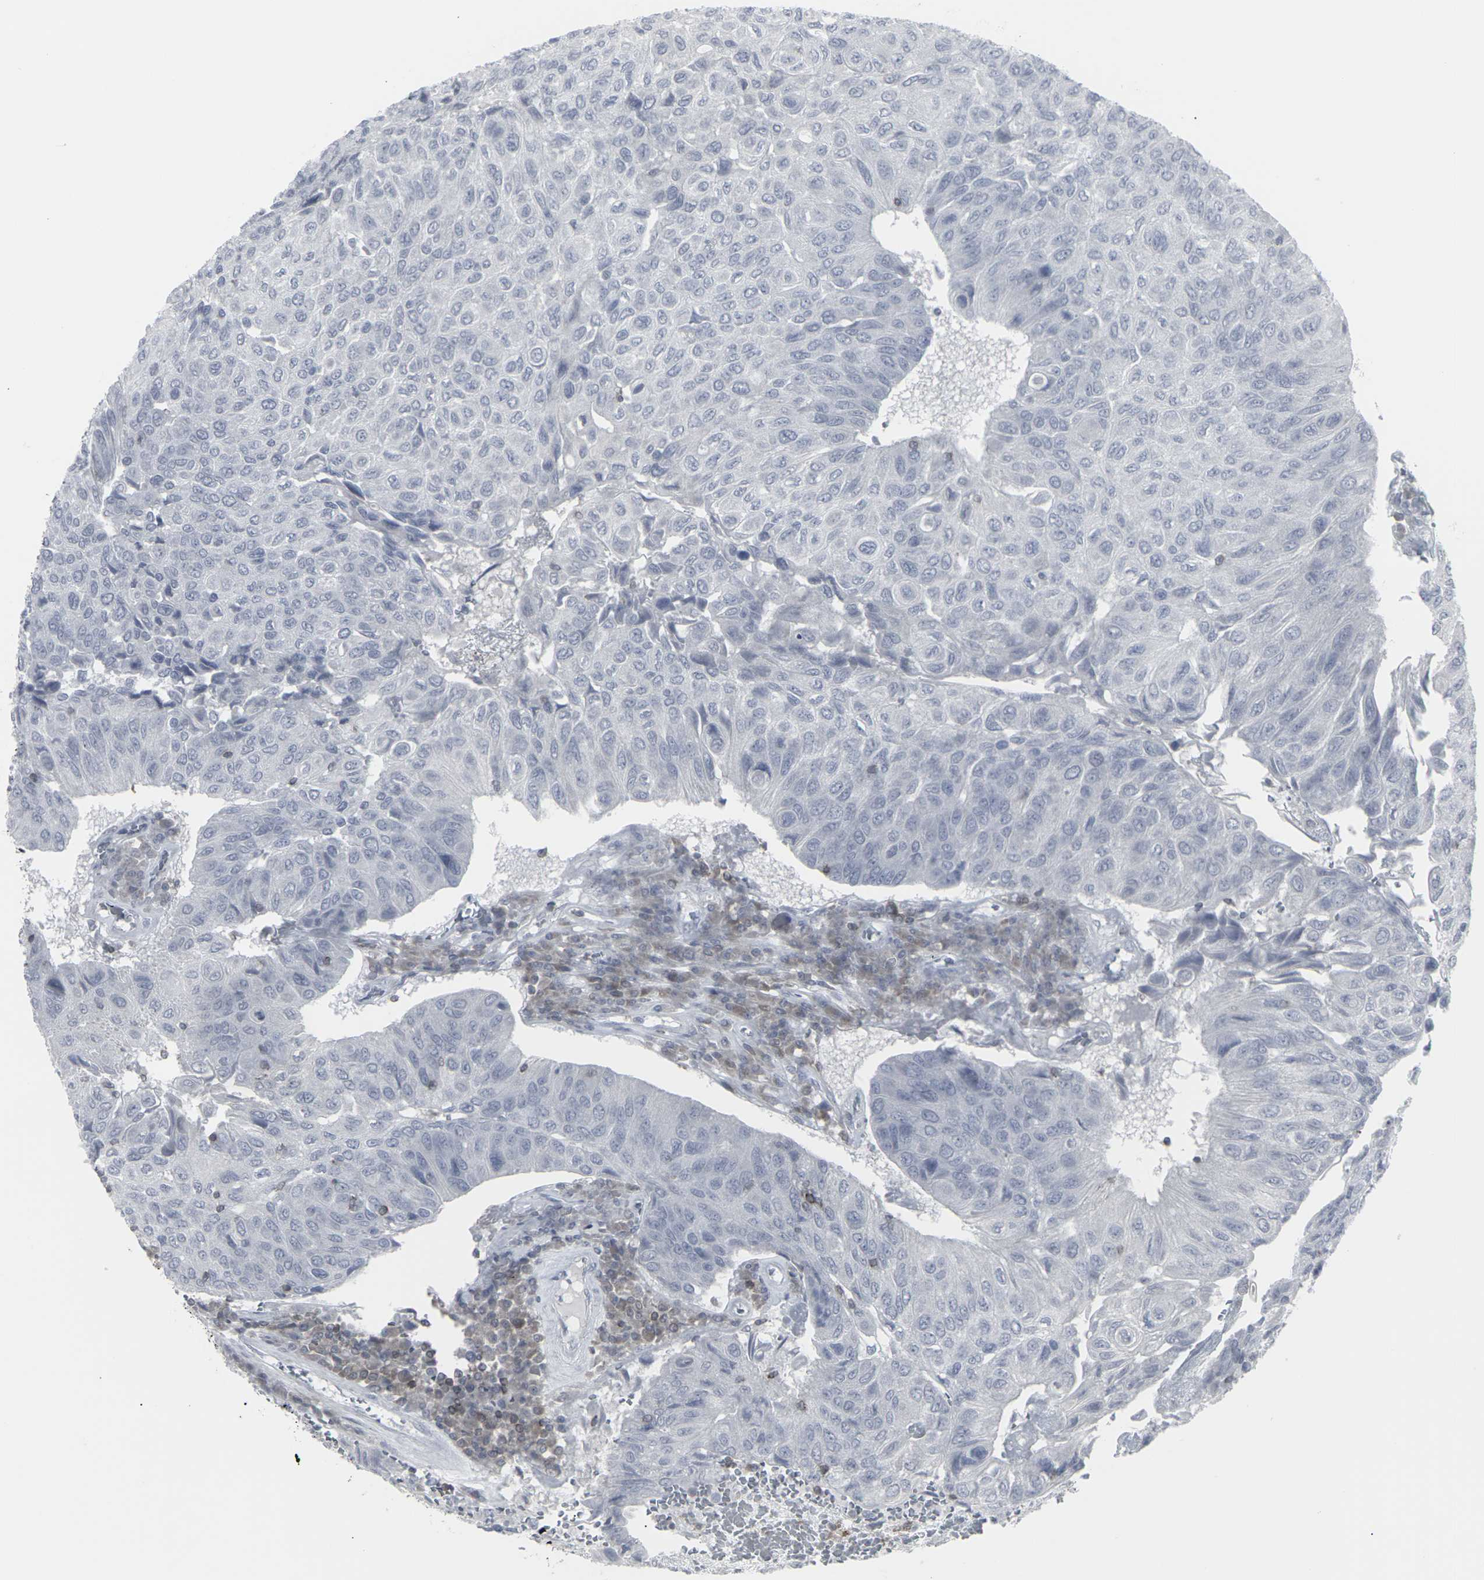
{"staining": {"intensity": "negative", "quantity": "none", "location": "none"}, "tissue": "urothelial cancer", "cell_type": "Tumor cells", "image_type": "cancer", "snomed": [{"axis": "morphology", "description": "Urothelial carcinoma, High grade"}, {"axis": "topography", "description": "Urinary bladder"}], "caption": "The photomicrograph exhibits no staining of tumor cells in urothelial cancer.", "gene": "APOBEC2", "patient": {"sex": "male", "age": 66}}